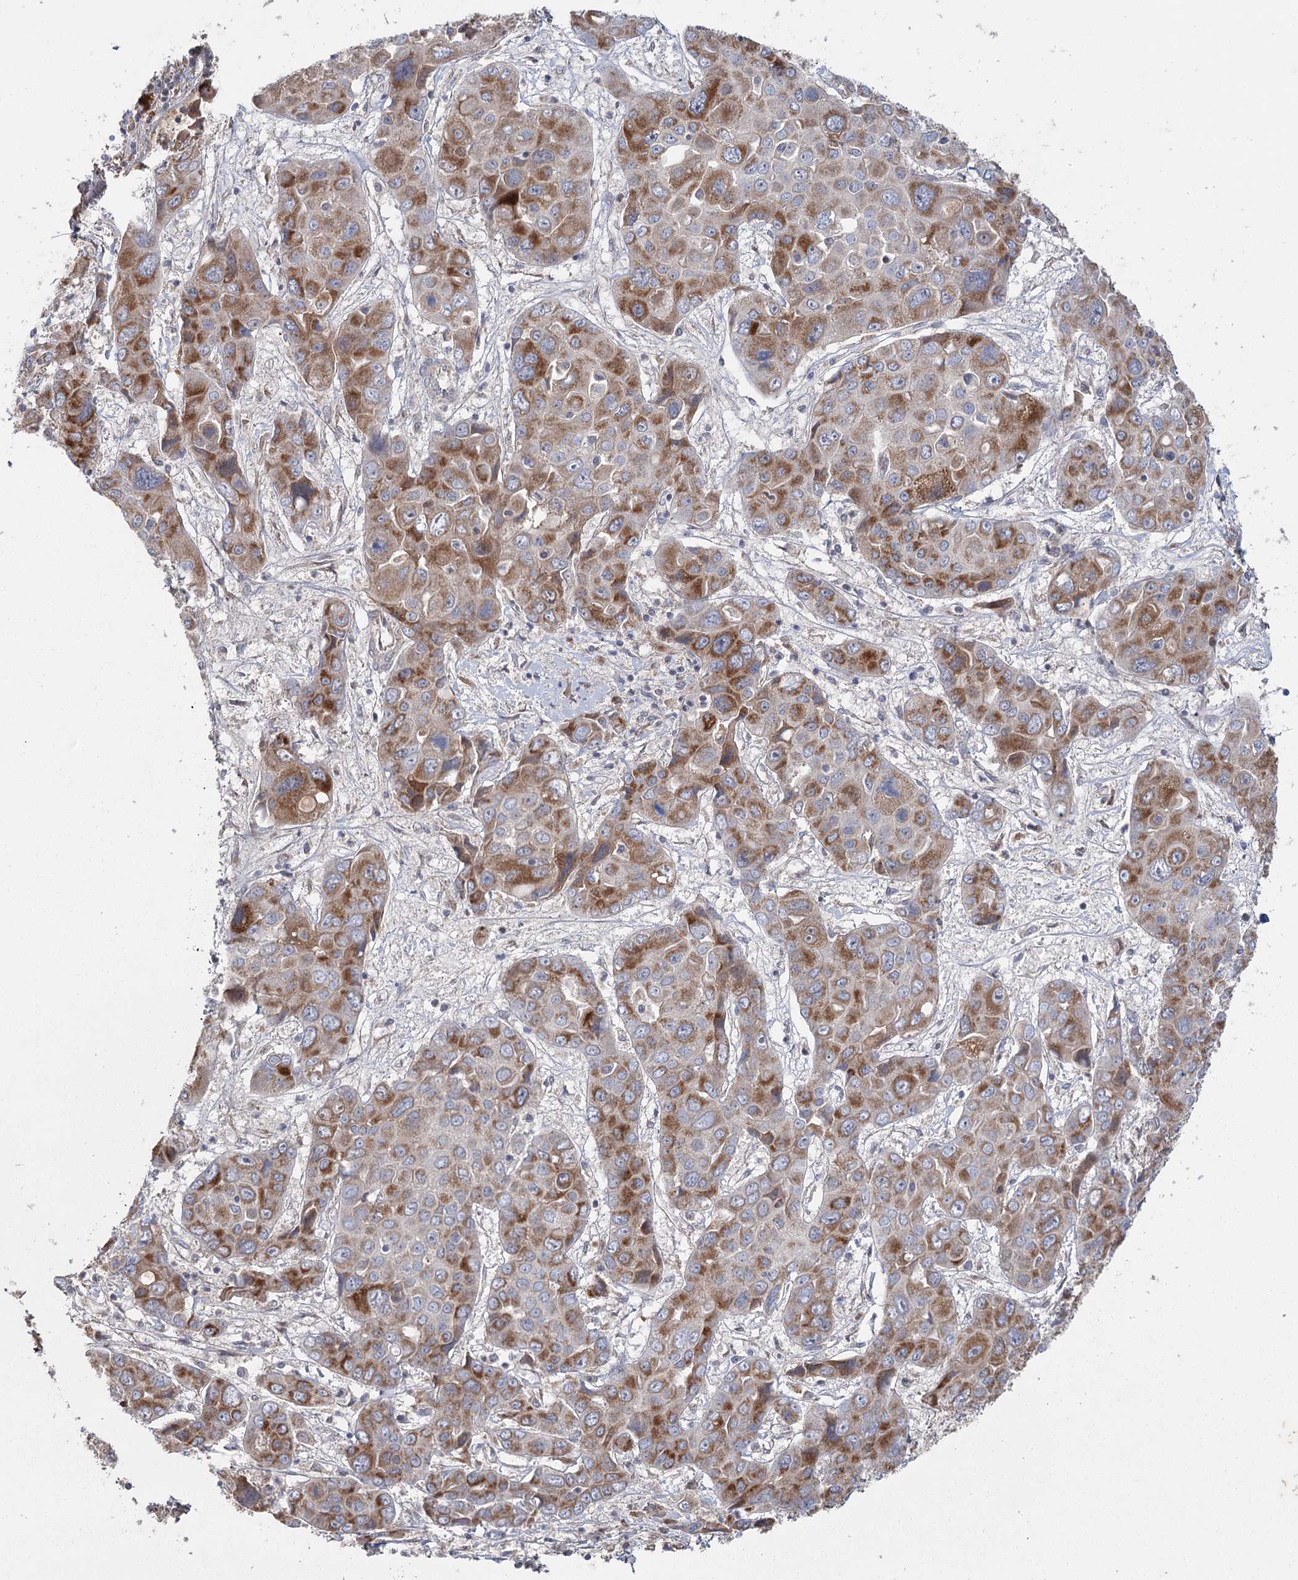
{"staining": {"intensity": "moderate", "quantity": ">75%", "location": "cytoplasmic/membranous"}, "tissue": "liver cancer", "cell_type": "Tumor cells", "image_type": "cancer", "snomed": [{"axis": "morphology", "description": "Cholangiocarcinoma"}, {"axis": "topography", "description": "Liver"}], "caption": "A high-resolution image shows IHC staining of liver cancer (cholangiocarcinoma), which reveals moderate cytoplasmic/membranous staining in about >75% of tumor cells.", "gene": "MRPL44", "patient": {"sex": "male", "age": 67}}